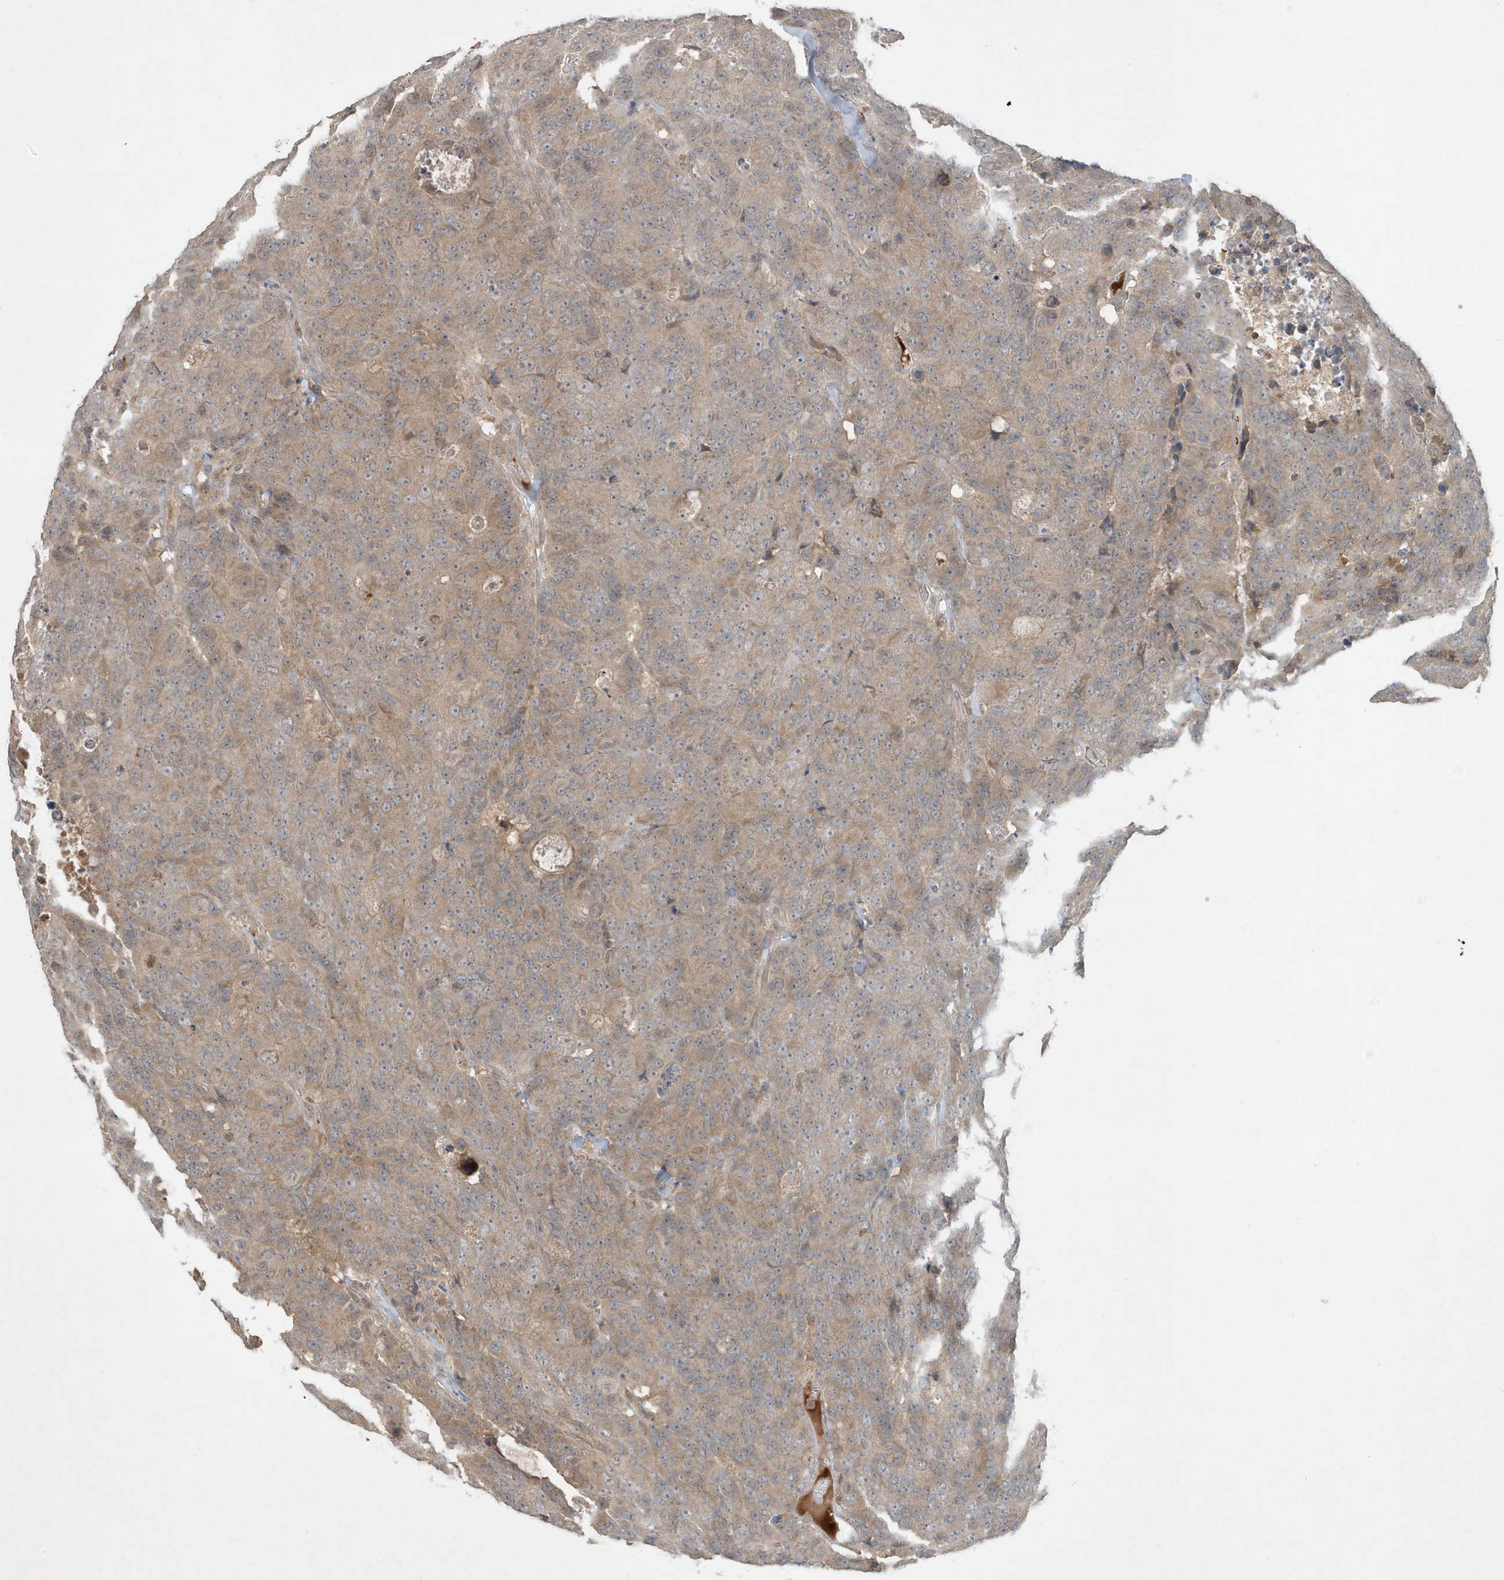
{"staining": {"intensity": "weak", "quantity": ">75%", "location": "cytoplasmic/membranous"}, "tissue": "colorectal cancer", "cell_type": "Tumor cells", "image_type": "cancer", "snomed": [{"axis": "morphology", "description": "Adenocarcinoma, NOS"}, {"axis": "topography", "description": "Colon"}], "caption": "Protein analysis of colorectal cancer (adenocarcinoma) tissue demonstrates weak cytoplasmic/membranous expression in approximately >75% of tumor cells.", "gene": "ABCB9", "patient": {"sex": "female", "age": 86}}